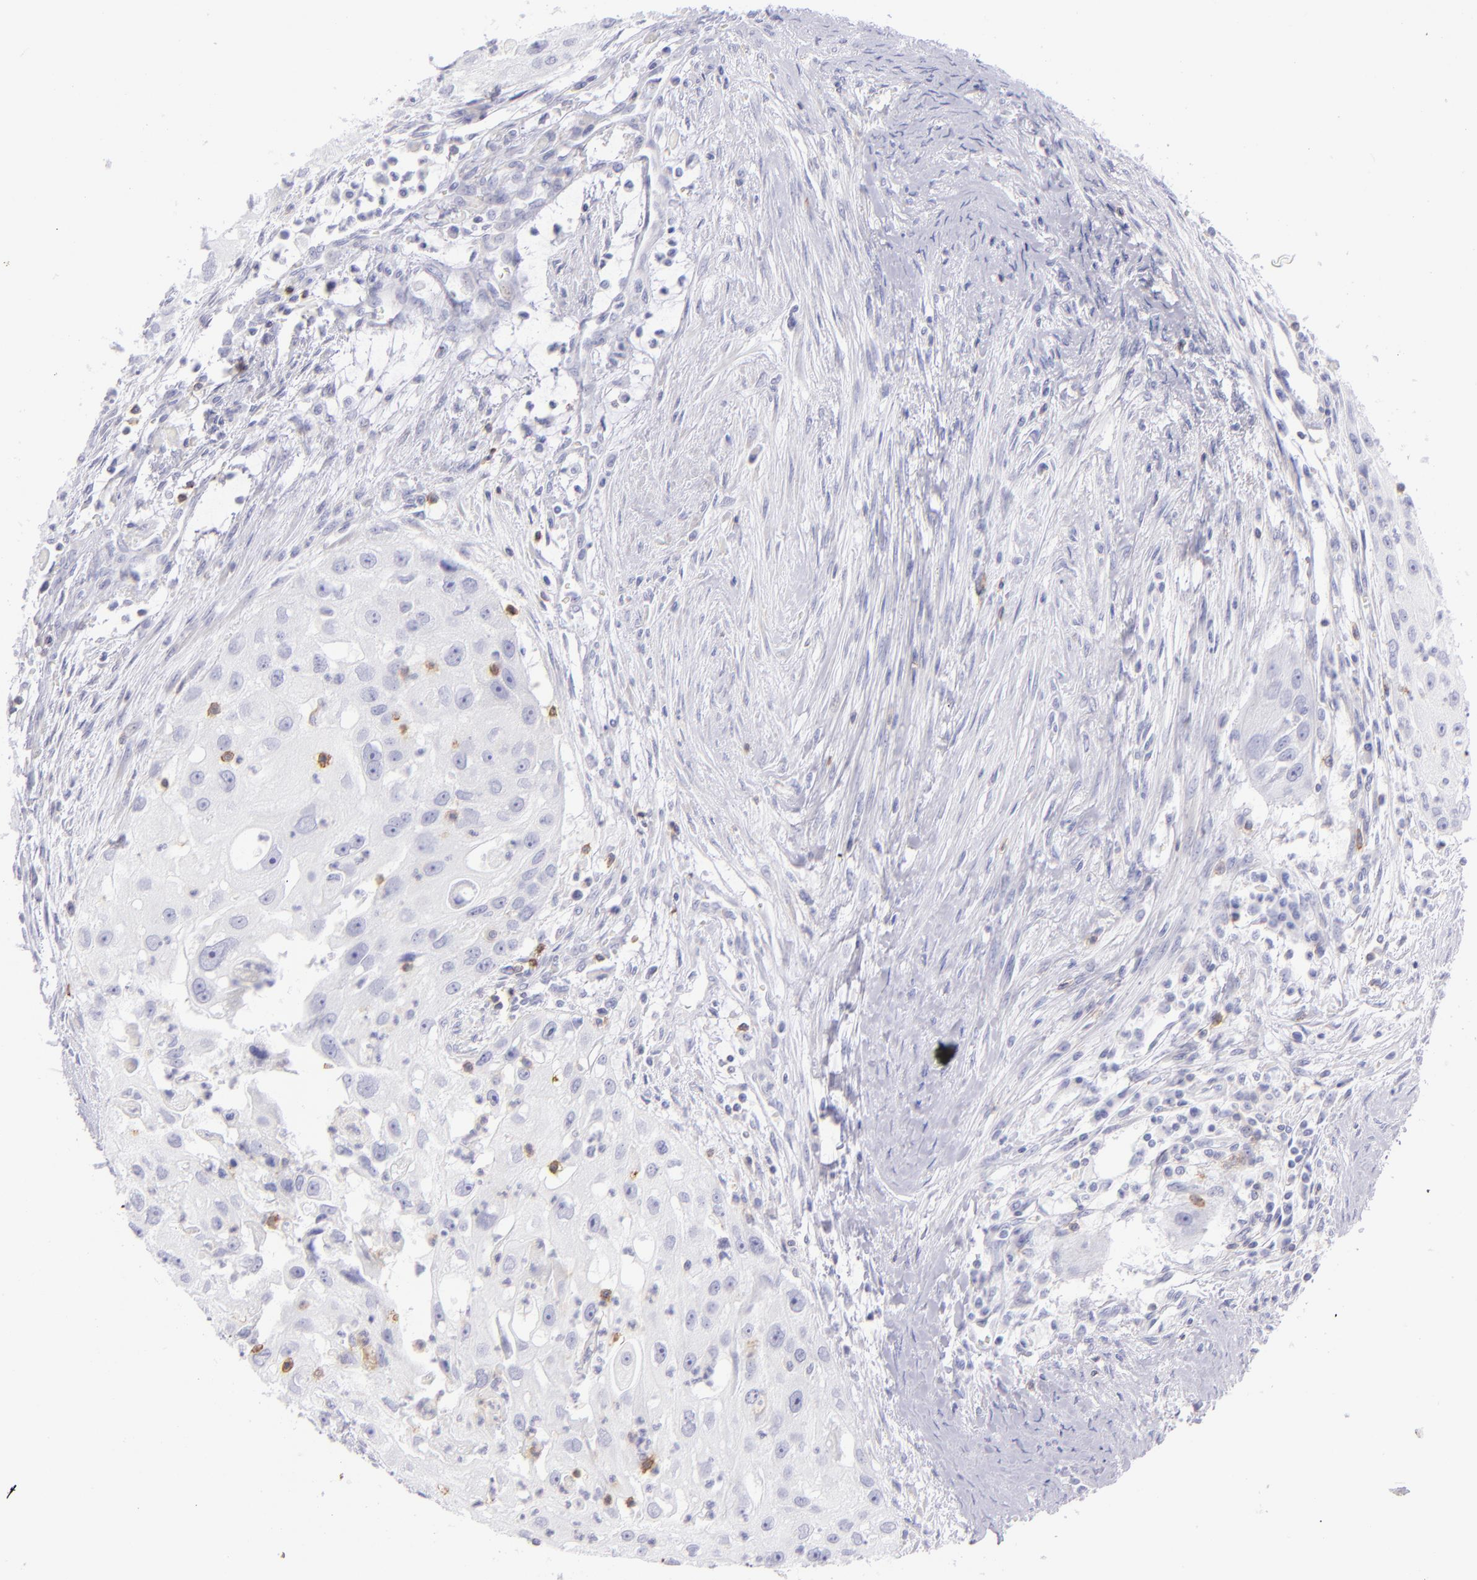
{"staining": {"intensity": "negative", "quantity": "none", "location": "none"}, "tissue": "head and neck cancer", "cell_type": "Tumor cells", "image_type": "cancer", "snomed": [{"axis": "morphology", "description": "Squamous cell carcinoma, NOS"}, {"axis": "topography", "description": "Head-Neck"}], "caption": "A micrograph of head and neck squamous cell carcinoma stained for a protein exhibits no brown staining in tumor cells. The staining was performed using DAB to visualize the protein expression in brown, while the nuclei were stained in blue with hematoxylin (Magnification: 20x).", "gene": "CD69", "patient": {"sex": "male", "age": 64}}